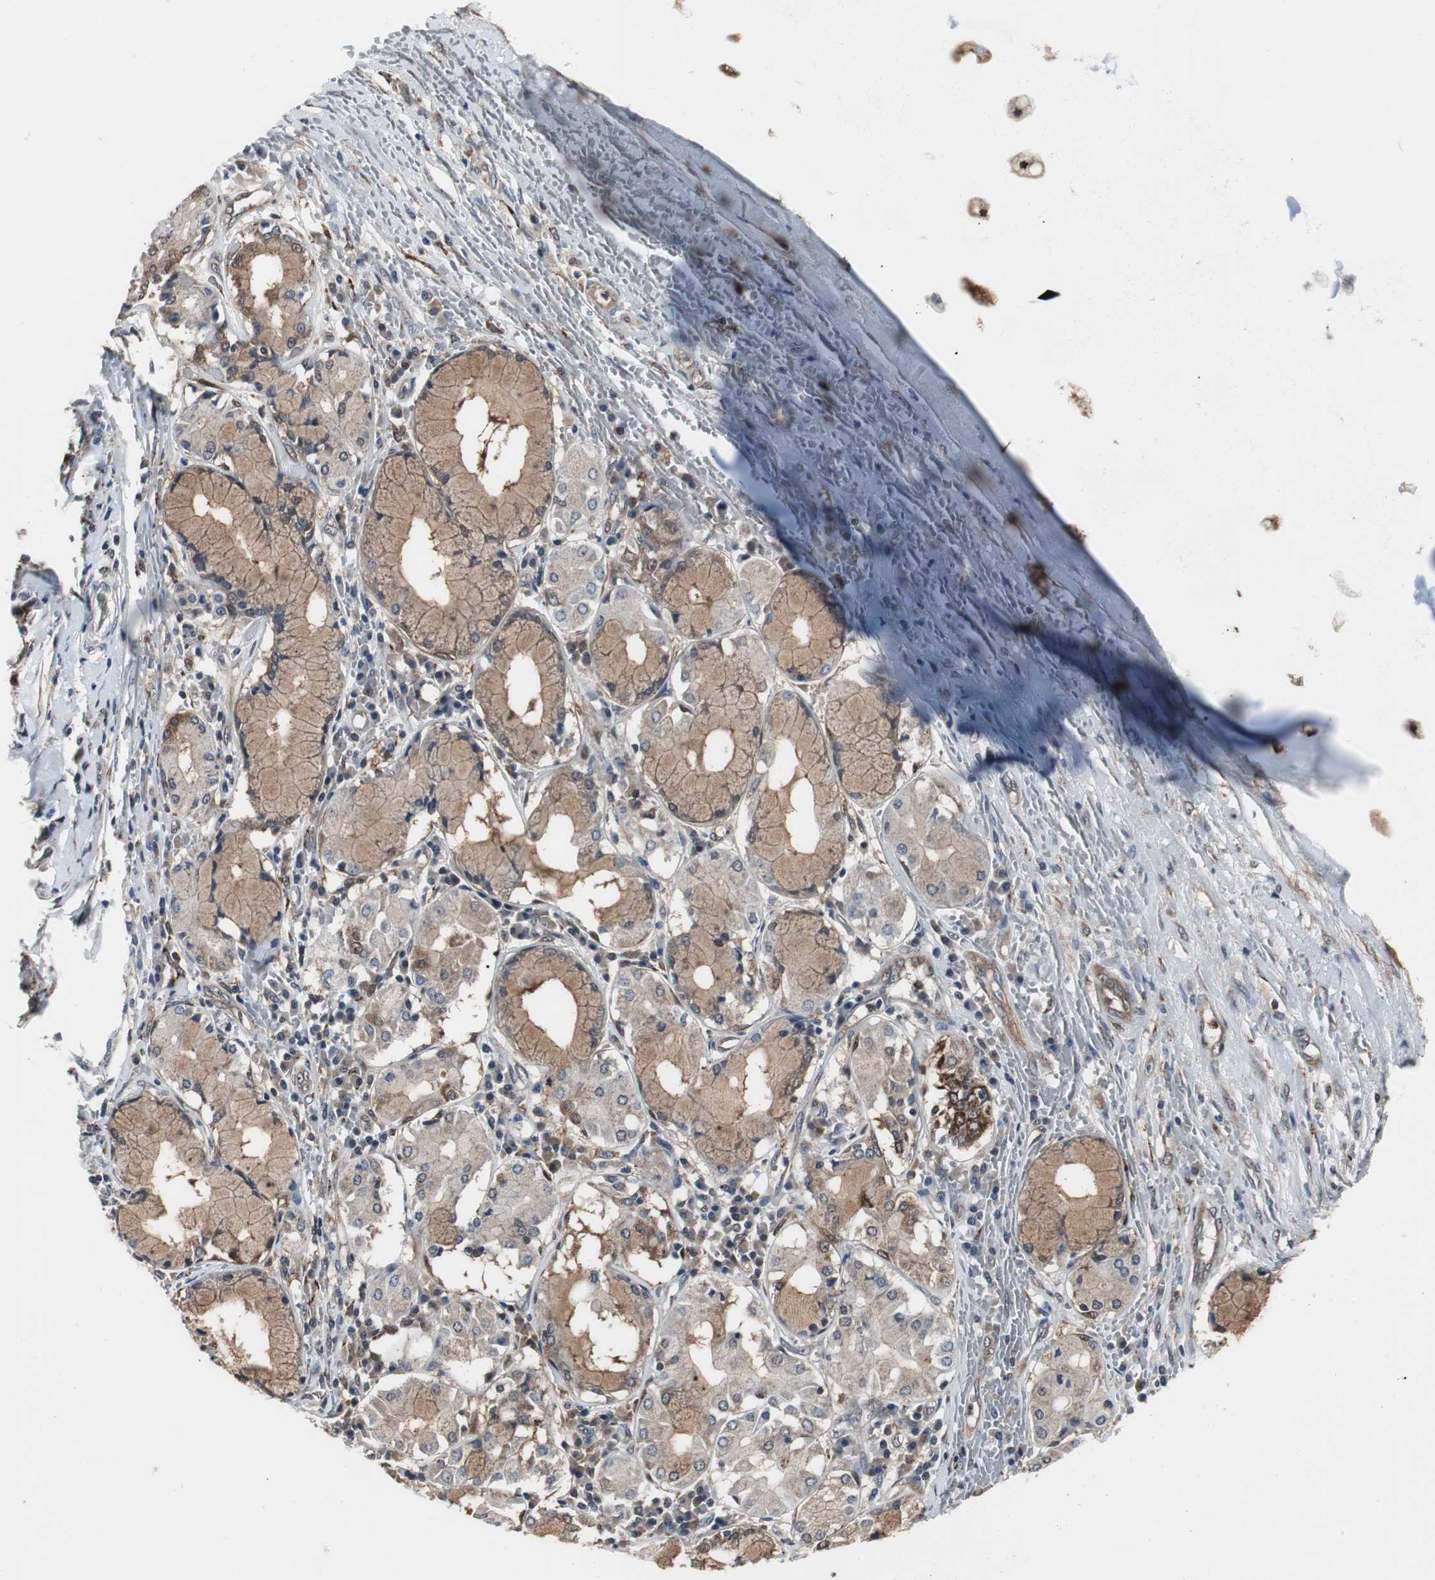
{"staining": {"intensity": "weak", "quantity": ">75%", "location": "cytoplasmic/membranous"}, "tissue": "lung cancer", "cell_type": "Tumor cells", "image_type": "cancer", "snomed": [{"axis": "morphology", "description": "Squamous cell carcinoma, NOS"}, {"axis": "topography", "description": "Lung"}], "caption": "DAB immunohistochemical staining of lung cancer (squamous cell carcinoma) displays weak cytoplasmic/membranous protein staining in about >75% of tumor cells.", "gene": "ZSCAN22", "patient": {"sex": "female", "age": 47}}